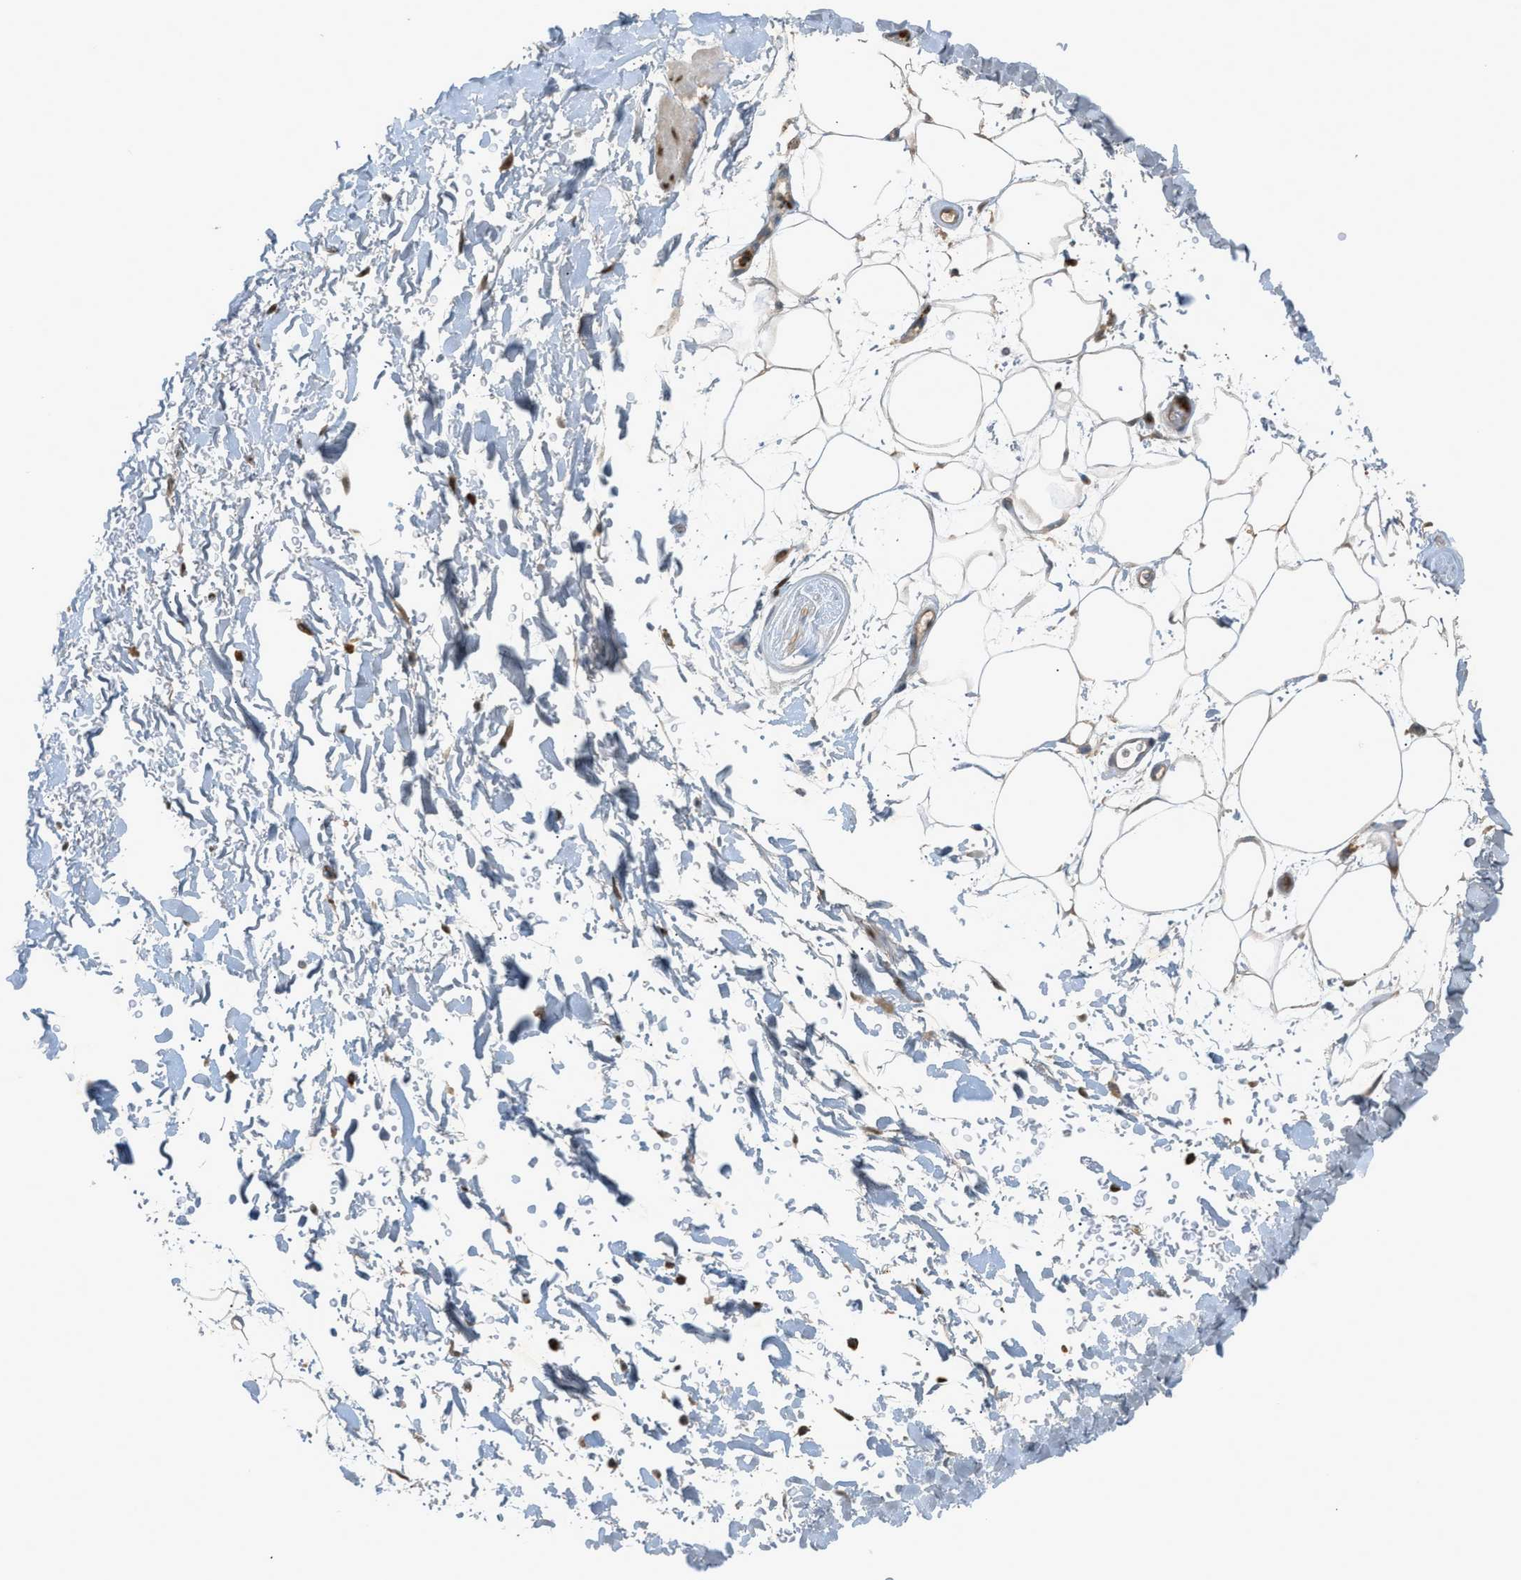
{"staining": {"intensity": "weak", "quantity": "25%-75%", "location": "cytoplasmic/membranous"}, "tissue": "adipose tissue", "cell_type": "Adipocytes", "image_type": "normal", "snomed": [{"axis": "morphology", "description": "Normal tissue, NOS"}, {"axis": "topography", "description": "Soft tissue"}], "caption": "A low amount of weak cytoplasmic/membranous positivity is seen in approximately 25%-75% of adipocytes in normal adipose tissue.", "gene": "DYRK1A", "patient": {"sex": "male", "age": 72}}